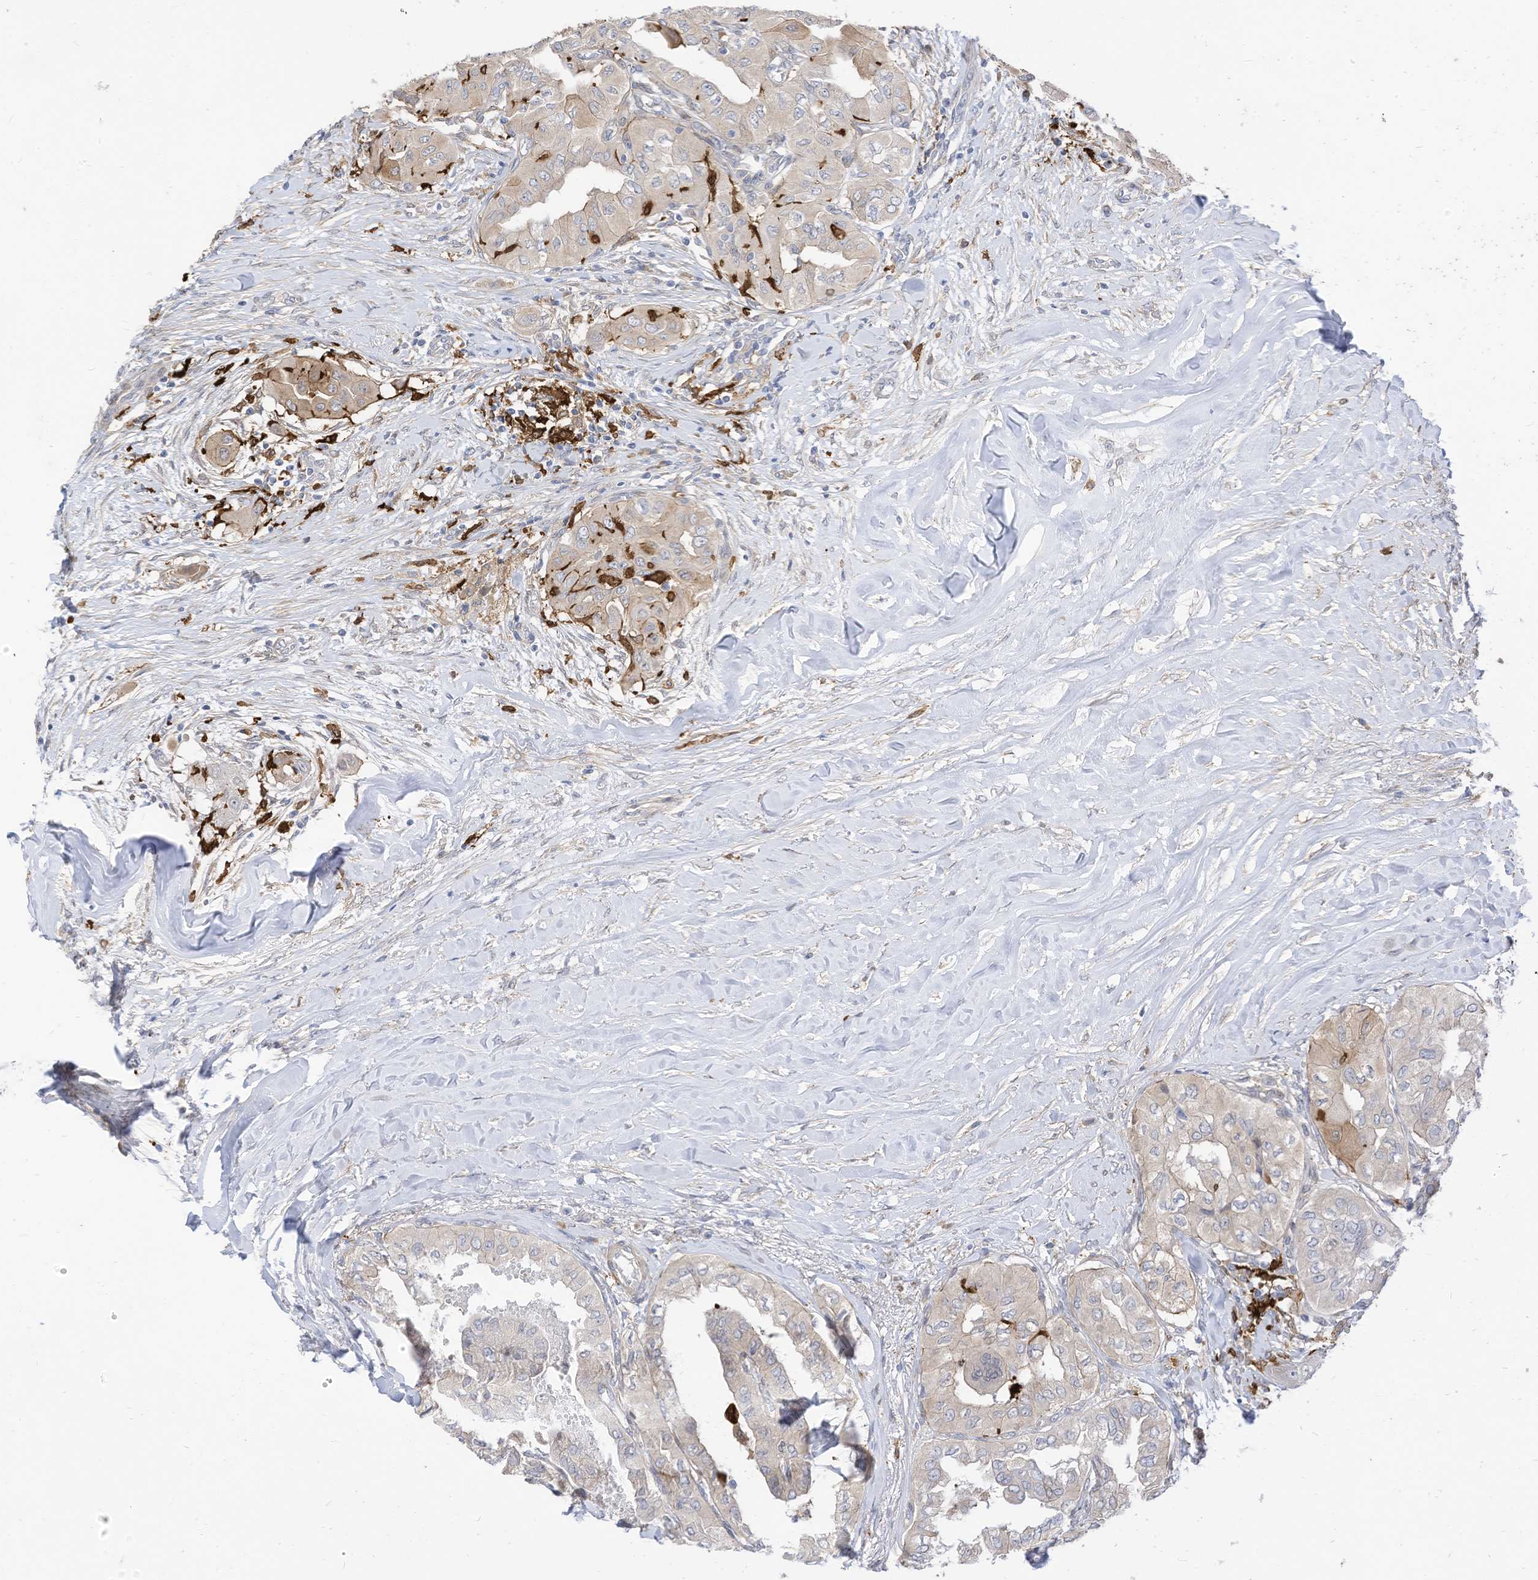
{"staining": {"intensity": "negative", "quantity": "none", "location": "none"}, "tissue": "thyroid cancer", "cell_type": "Tumor cells", "image_type": "cancer", "snomed": [{"axis": "morphology", "description": "Papillary adenocarcinoma, NOS"}, {"axis": "topography", "description": "Thyroid gland"}], "caption": "Thyroid papillary adenocarcinoma stained for a protein using immunohistochemistry reveals no expression tumor cells.", "gene": "ATP13A1", "patient": {"sex": "female", "age": 59}}